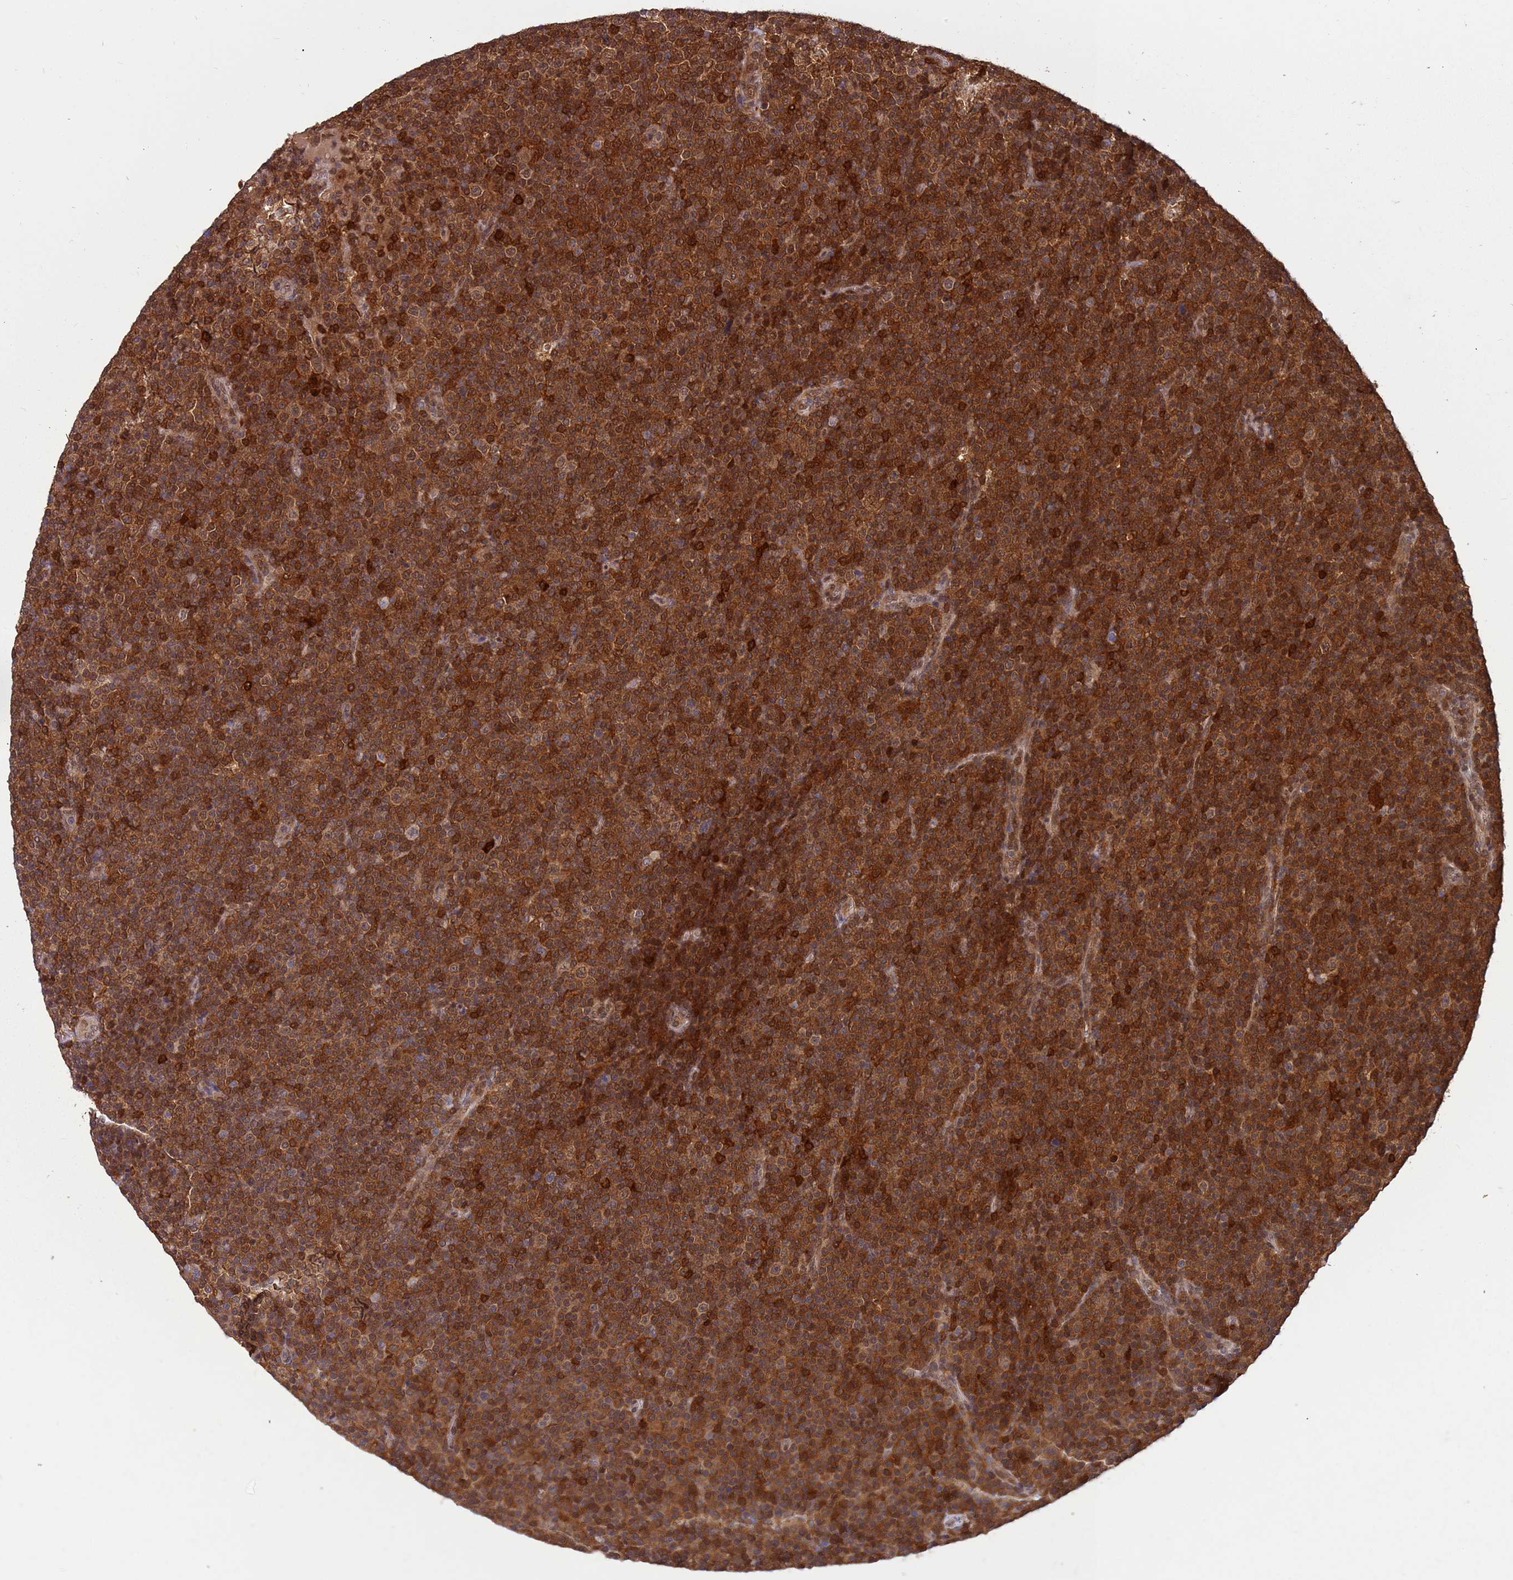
{"staining": {"intensity": "strong", "quantity": ">75%", "location": "cytoplasmic/membranous,nuclear"}, "tissue": "lymphoma", "cell_type": "Tumor cells", "image_type": "cancer", "snomed": [{"axis": "morphology", "description": "Malignant lymphoma, non-Hodgkin's type, Low grade"}, {"axis": "topography", "description": "Lymph node"}], "caption": "Lymphoma was stained to show a protein in brown. There is high levels of strong cytoplasmic/membranous and nuclear staining in approximately >75% of tumor cells.", "gene": "GBP2", "patient": {"sex": "female", "age": 67}}